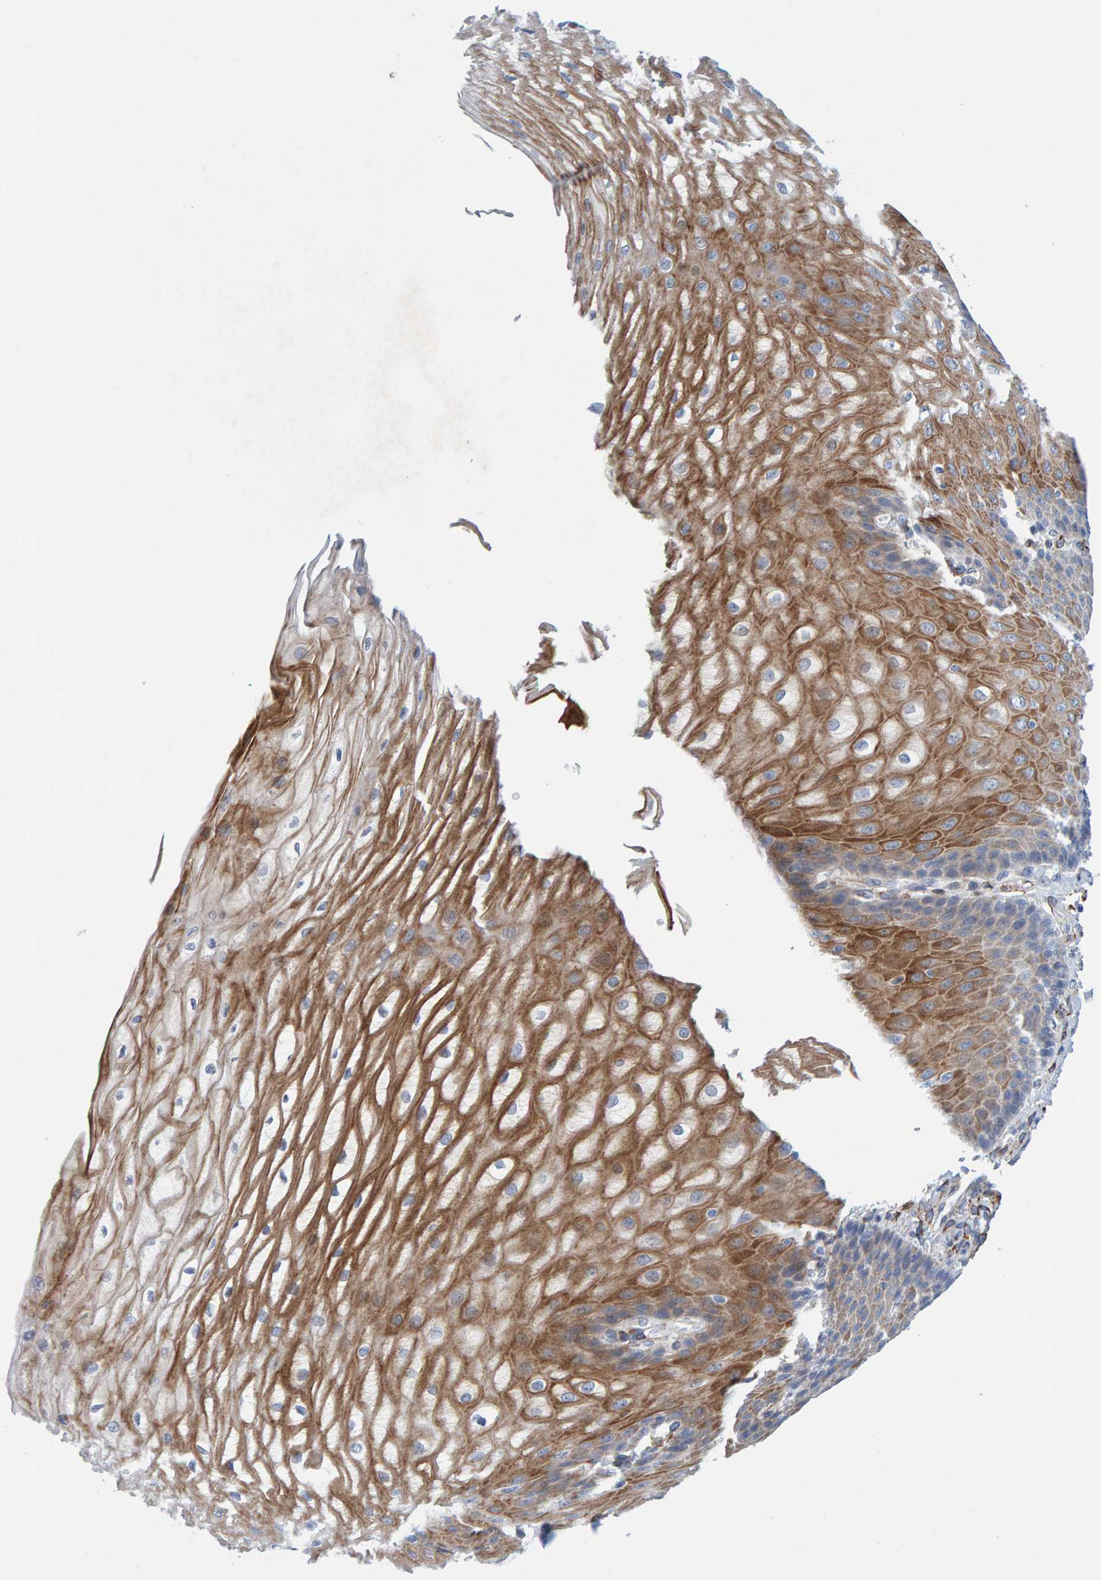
{"staining": {"intensity": "strong", "quantity": ">75%", "location": "cytoplasmic/membranous"}, "tissue": "esophagus", "cell_type": "Squamous epithelial cells", "image_type": "normal", "snomed": [{"axis": "morphology", "description": "Normal tissue, NOS"}, {"axis": "topography", "description": "Esophagus"}], "caption": "Normal esophagus shows strong cytoplasmic/membranous positivity in approximately >75% of squamous epithelial cells, visualized by immunohistochemistry.", "gene": "MMP16", "patient": {"sex": "male", "age": 54}}